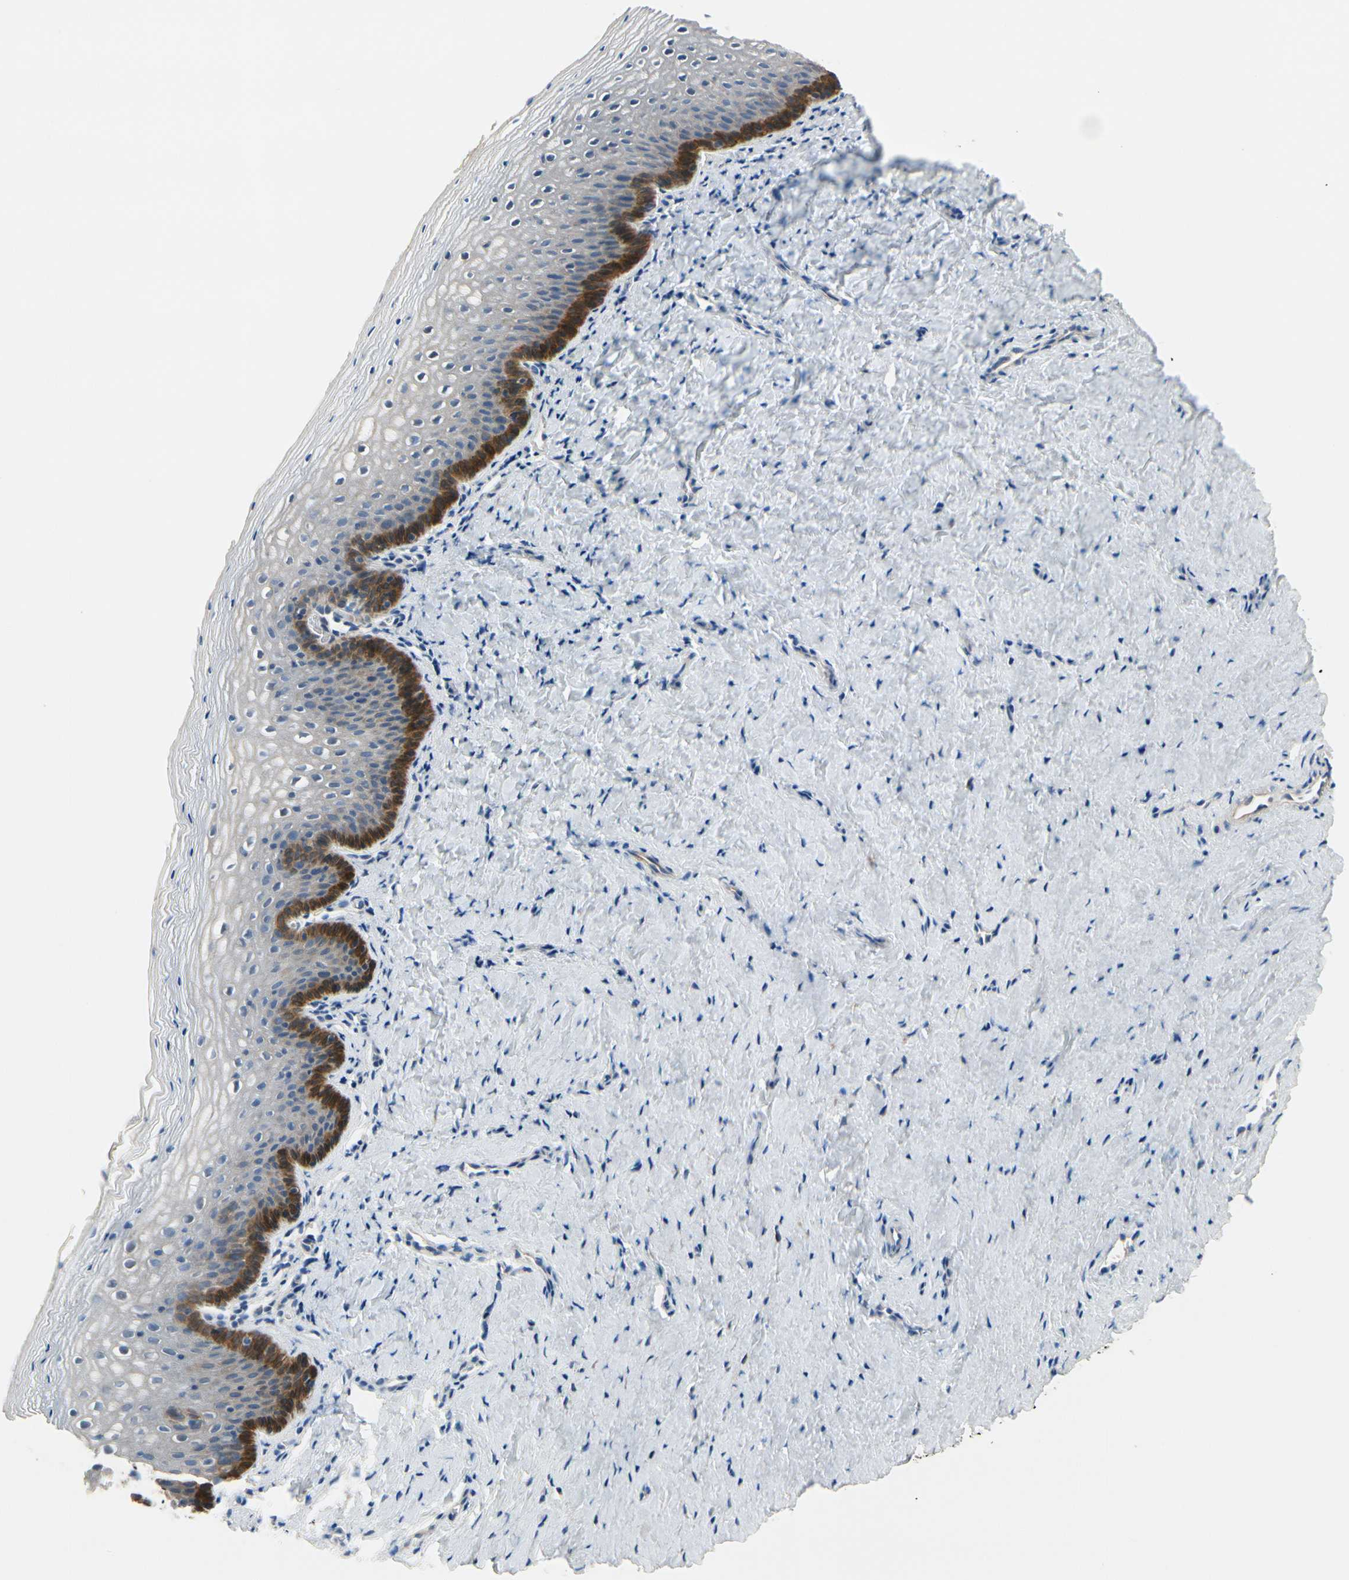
{"staining": {"intensity": "strong", "quantity": "<25%", "location": "cytoplasmic/membranous"}, "tissue": "vagina", "cell_type": "Squamous epithelial cells", "image_type": "normal", "snomed": [{"axis": "morphology", "description": "Normal tissue, NOS"}, {"axis": "topography", "description": "Vagina"}], "caption": "Squamous epithelial cells reveal medium levels of strong cytoplasmic/membranous expression in approximately <25% of cells in benign vagina. The staining was performed using DAB (3,3'-diaminobenzidine), with brown indicating positive protein expression. Nuclei are stained blue with hematoxylin.", "gene": "SLC27A6", "patient": {"sex": "female", "age": 46}}